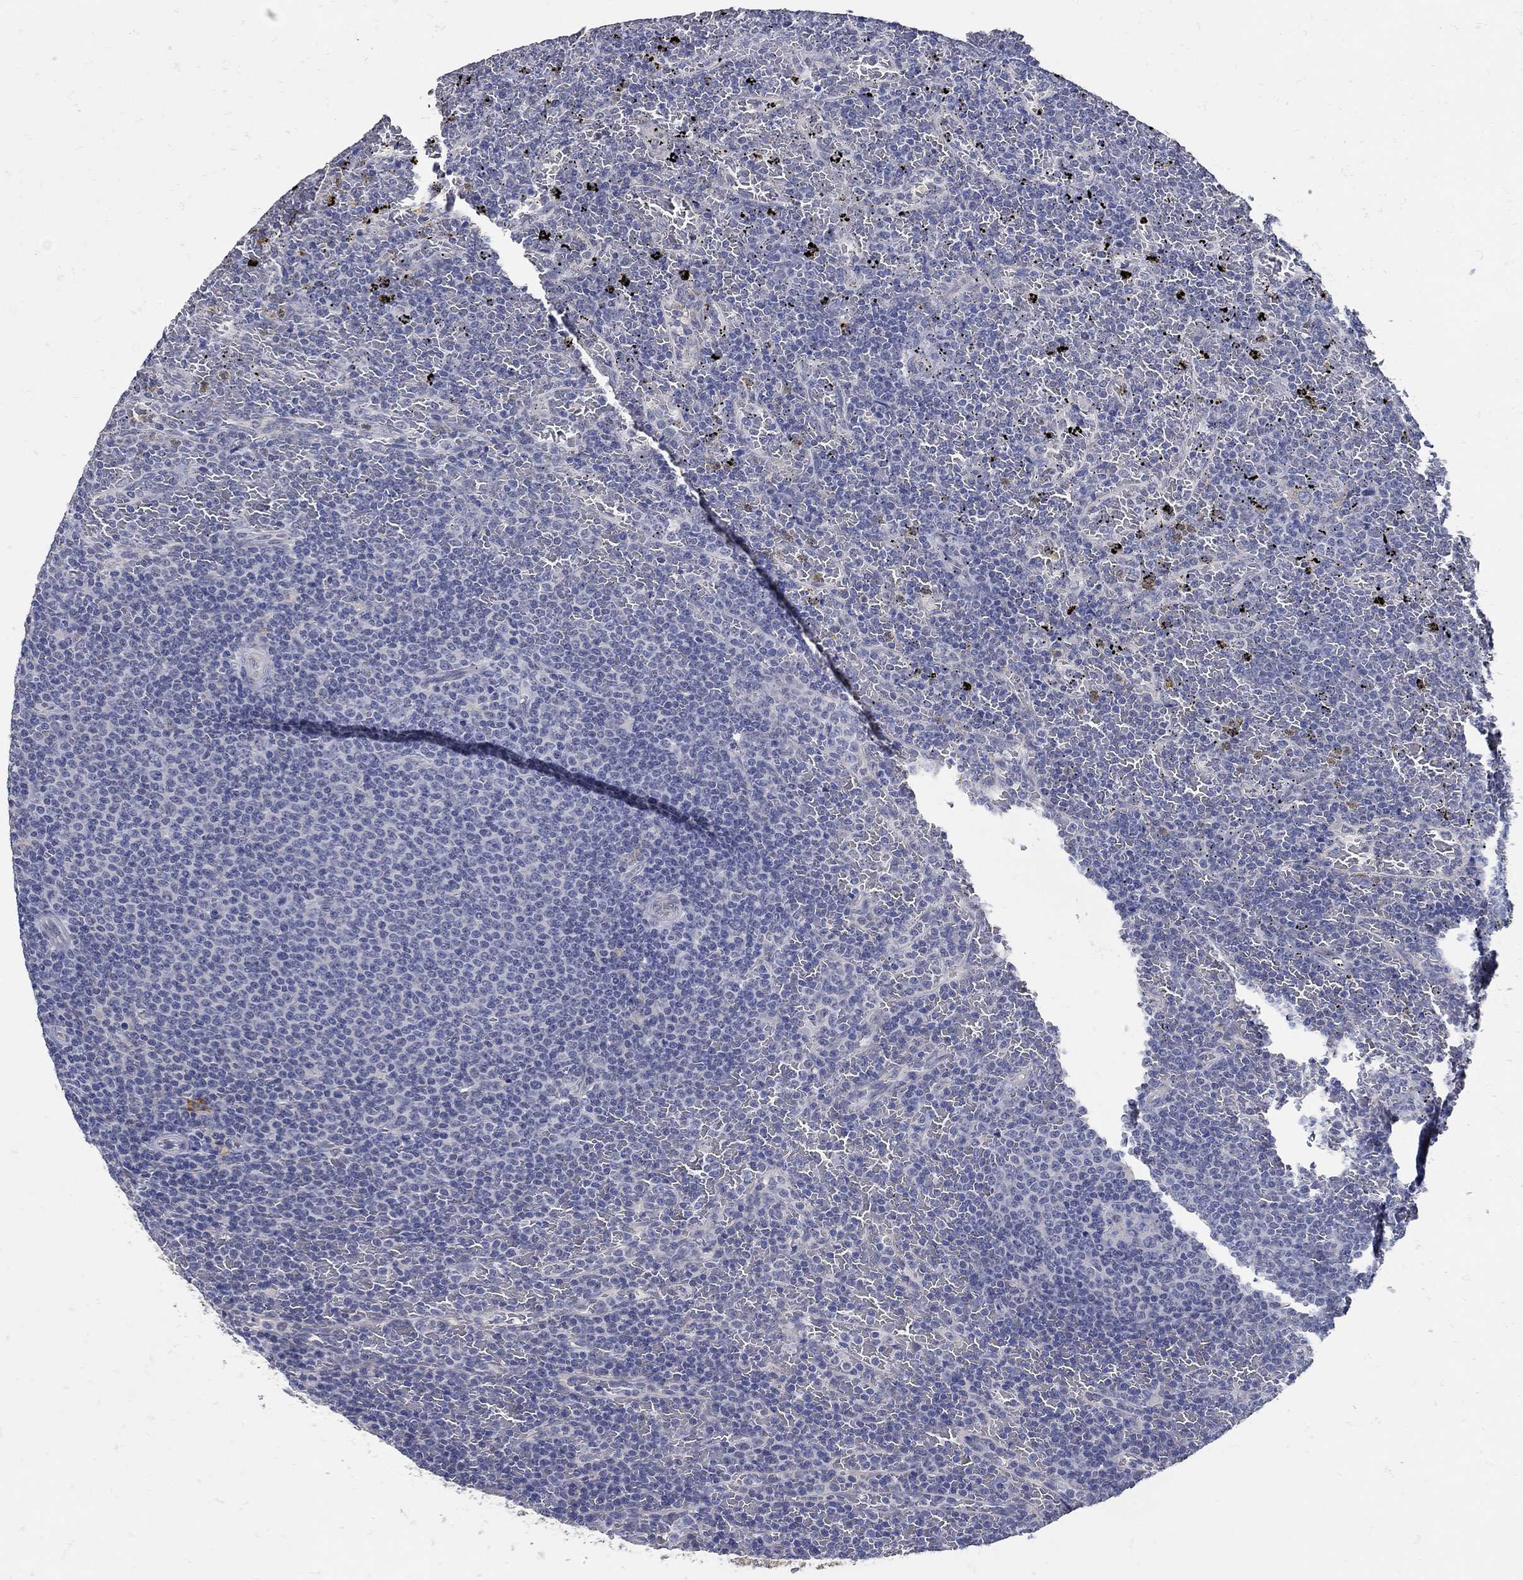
{"staining": {"intensity": "negative", "quantity": "none", "location": "none"}, "tissue": "lymphoma", "cell_type": "Tumor cells", "image_type": "cancer", "snomed": [{"axis": "morphology", "description": "Malignant lymphoma, non-Hodgkin's type, Low grade"}, {"axis": "topography", "description": "Spleen"}], "caption": "This is a image of immunohistochemistry (IHC) staining of lymphoma, which shows no expression in tumor cells.", "gene": "KCNN3", "patient": {"sex": "female", "age": 77}}